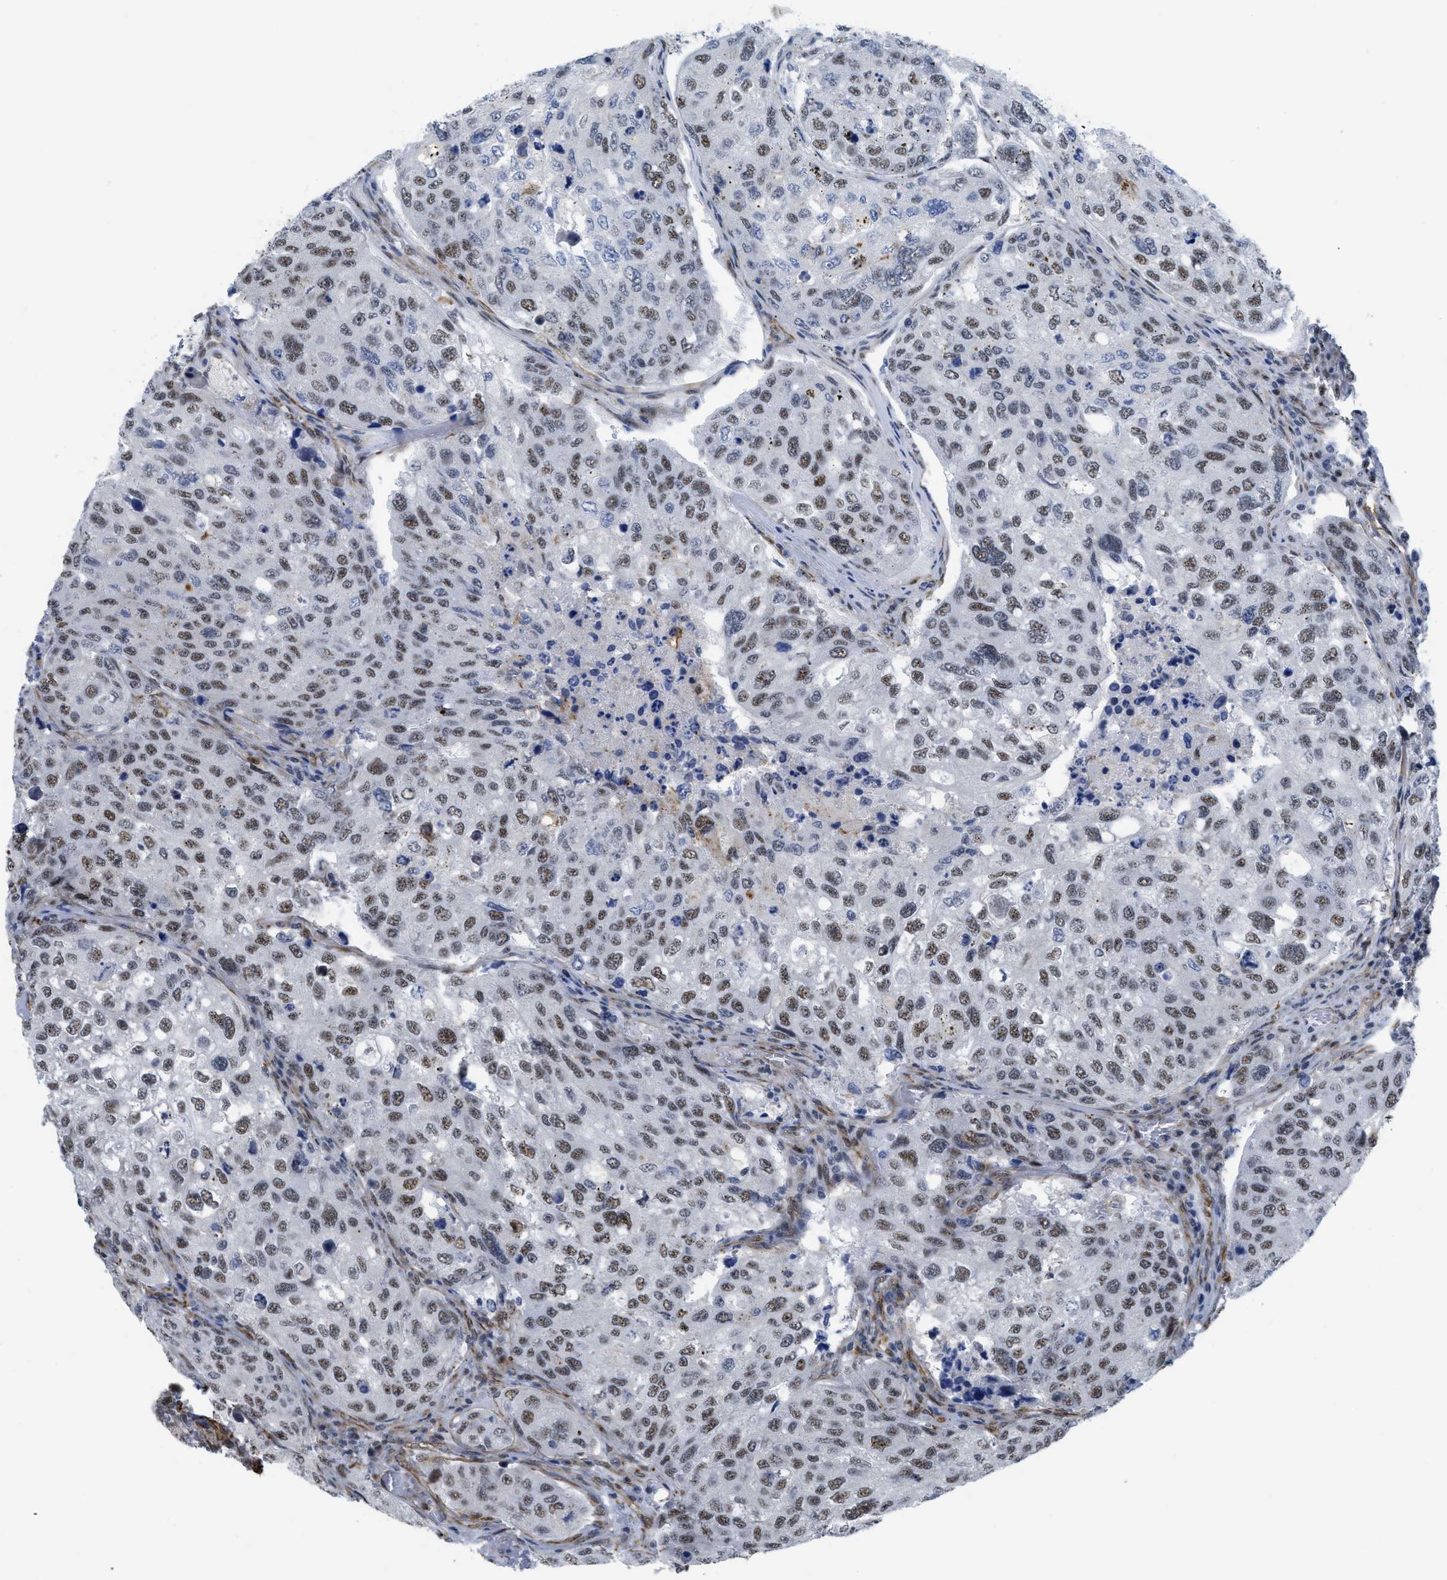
{"staining": {"intensity": "moderate", "quantity": ">75%", "location": "nuclear"}, "tissue": "urothelial cancer", "cell_type": "Tumor cells", "image_type": "cancer", "snomed": [{"axis": "morphology", "description": "Urothelial carcinoma, High grade"}, {"axis": "topography", "description": "Lymph node"}, {"axis": "topography", "description": "Urinary bladder"}], "caption": "Protein expression analysis of human urothelial carcinoma (high-grade) reveals moderate nuclear positivity in approximately >75% of tumor cells. (DAB (3,3'-diaminobenzidine) IHC, brown staining for protein, blue staining for nuclei).", "gene": "LRRC8B", "patient": {"sex": "male", "age": 51}}